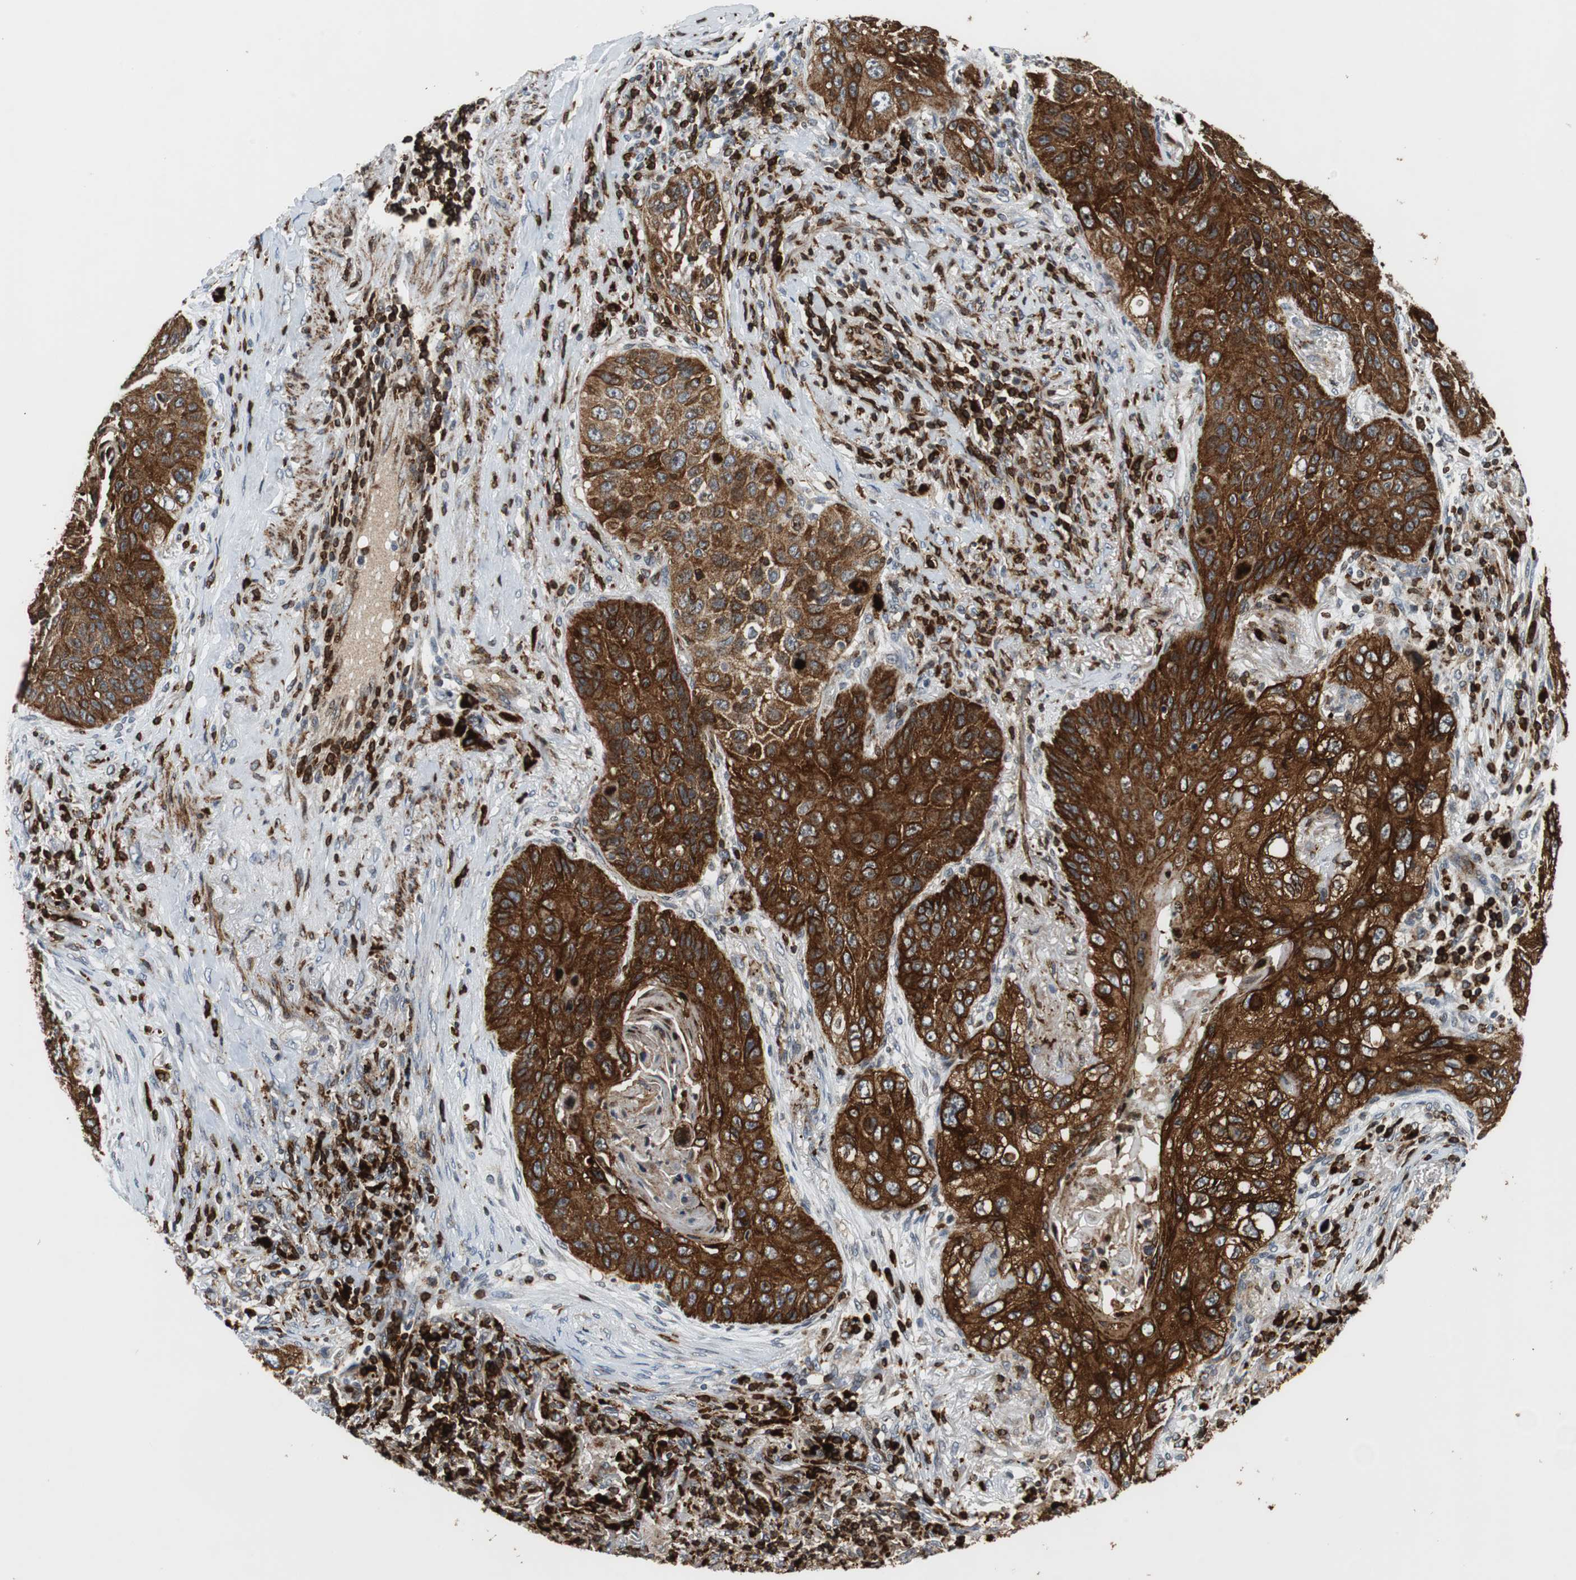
{"staining": {"intensity": "strong", "quantity": ">75%", "location": "cytoplasmic/membranous"}, "tissue": "lung cancer", "cell_type": "Tumor cells", "image_type": "cancer", "snomed": [{"axis": "morphology", "description": "Squamous cell carcinoma, NOS"}, {"axis": "topography", "description": "Lung"}], "caption": "A photomicrograph of lung squamous cell carcinoma stained for a protein displays strong cytoplasmic/membranous brown staining in tumor cells. The protein of interest is shown in brown color, while the nuclei are stained blue.", "gene": "TUBA4A", "patient": {"sex": "female", "age": 67}}